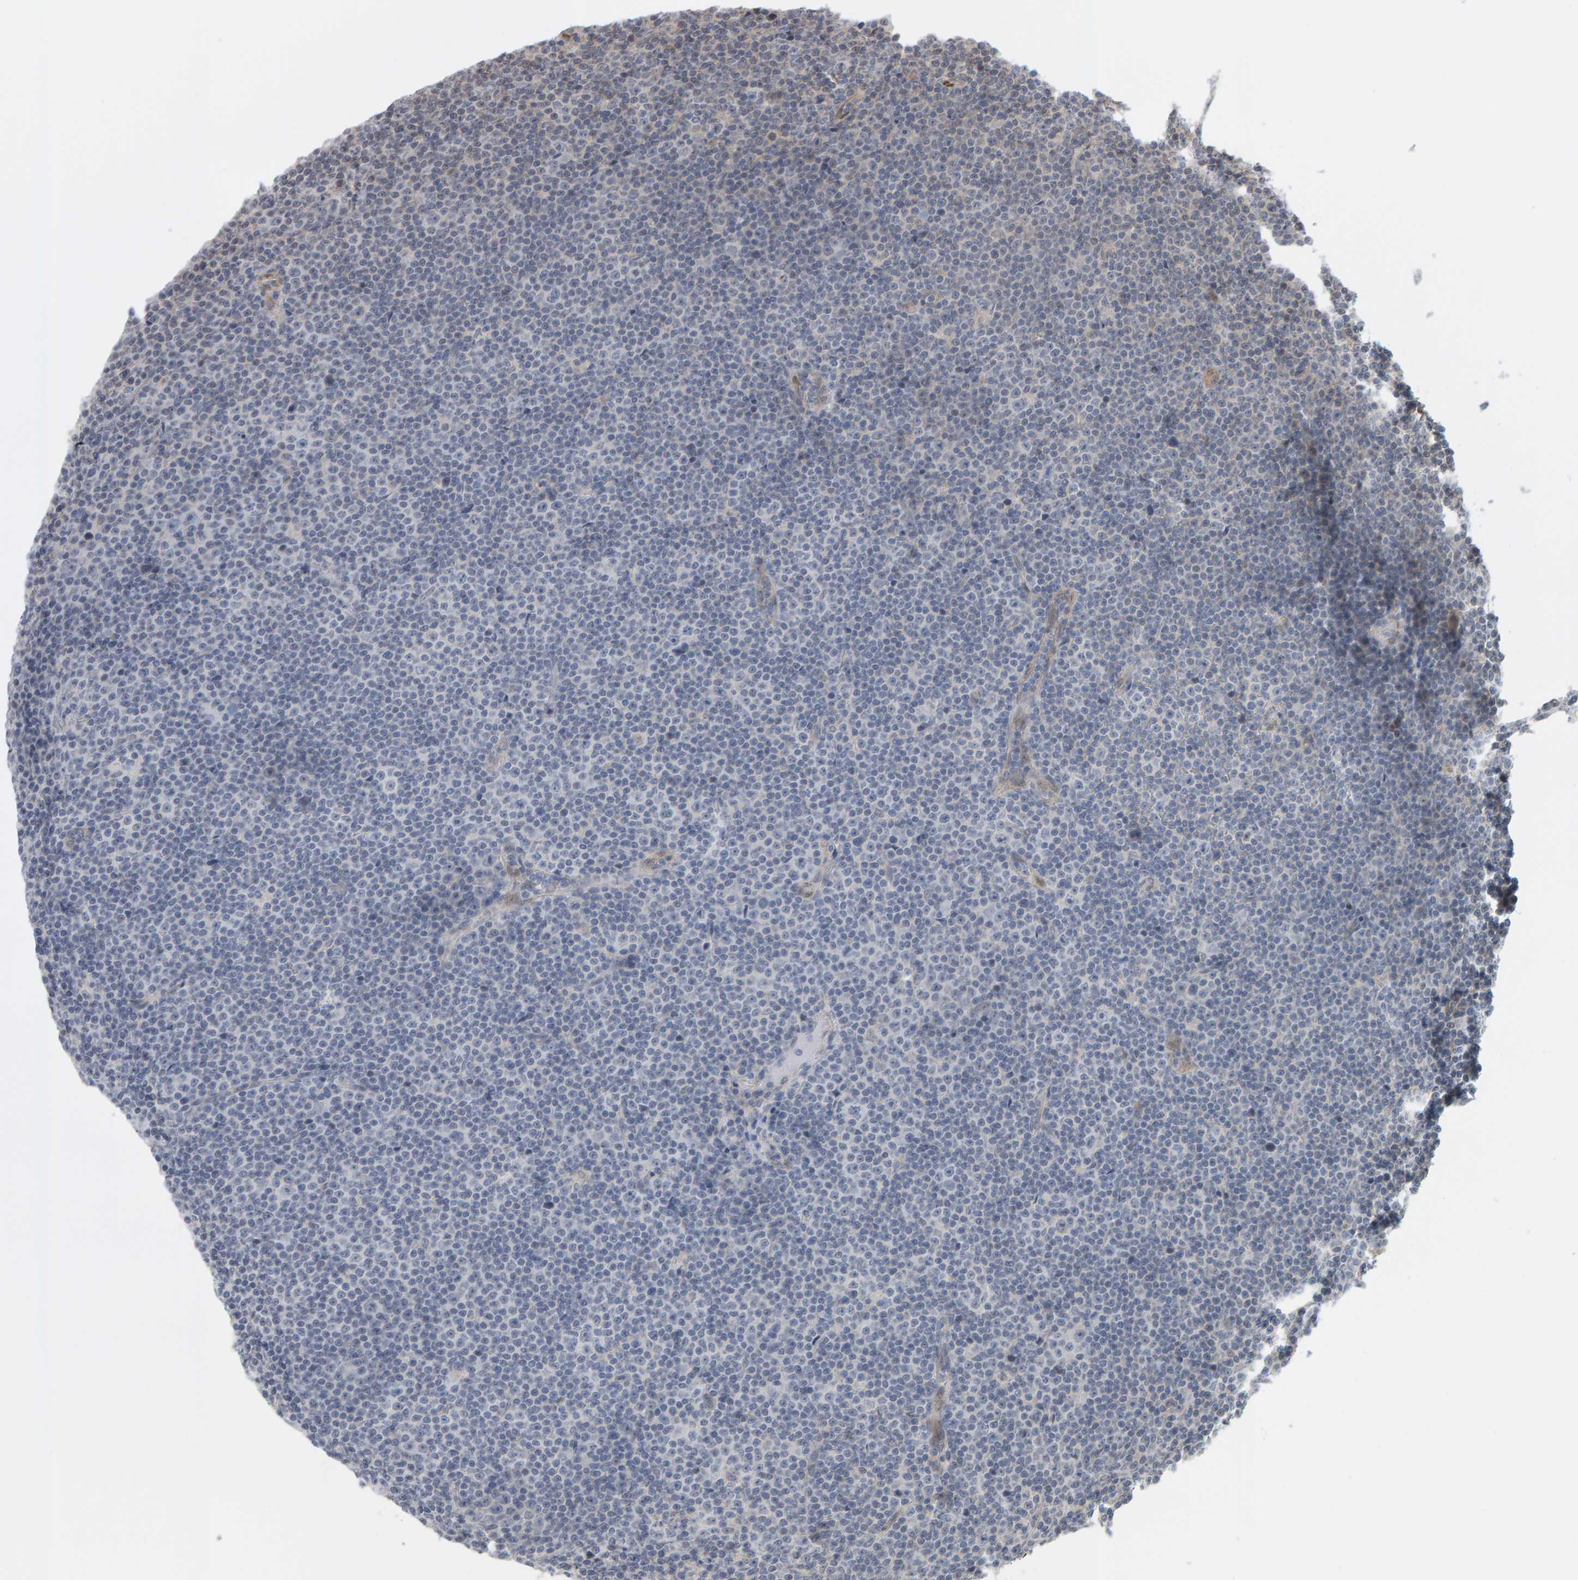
{"staining": {"intensity": "negative", "quantity": "none", "location": "none"}, "tissue": "lymphoma", "cell_type": "Tumor cells", "image_type": "cancer", "snomed": [{"axis": "morphology", "description": "Malignant lymphoma, non-Hodgkin's type, Low grade"}, {"axis": "topography", "description": "Lymph node"}], "caption": "Protein analysis of low-grade malignant lymphoma, non-Hodgkin's type shows no significant positivity in tumor cells.", "gene": "MSRA", "patient": {"sex": "female", "age": 67}}